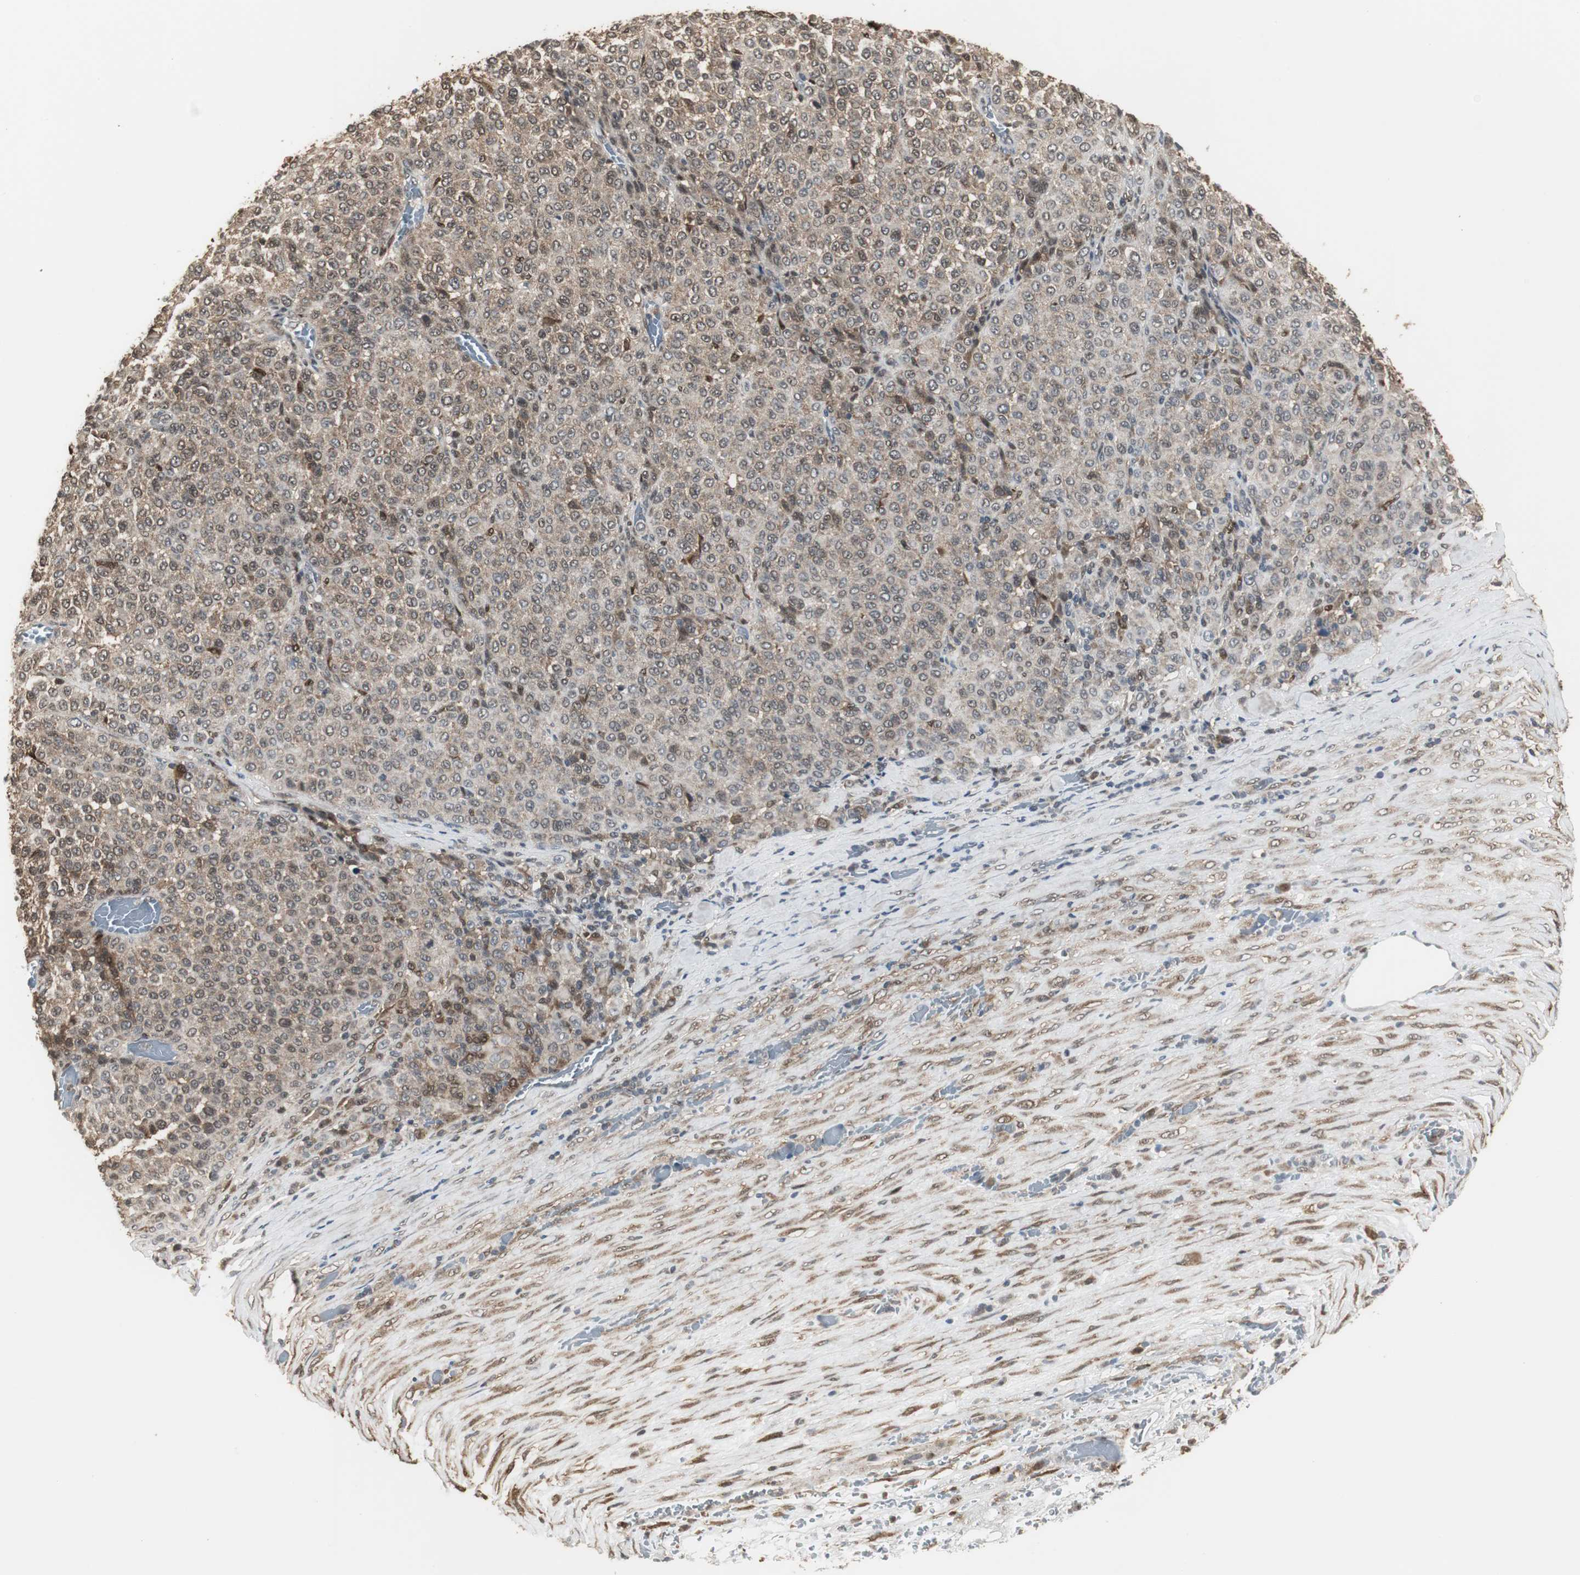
{"staining": {"intensity": "moderate", "quantity": ">75%", "location": "cytoplasmic/membranous,nuclear"}, "tissue": "melanoma", "cell_type": "Tumor cells", "image_type": "cancer", "snomed": [{"axis": "morphology", "description": "Malignant melanoma, Metastatic site"}, {"axis": "topography", "description": "Pancreas"}], "caption": "Malignant melanoma (metastatic site) tissue shows moderate cytoplasmic/membranous and nuclear positivity in approximately >75% of tumor cells, visualized by immunohistochemistry. The protein is shown in brown color, while the nuclei are stained blue.", "gene": "PLIN3", "patient": {"sex": "female", "age": 30}}